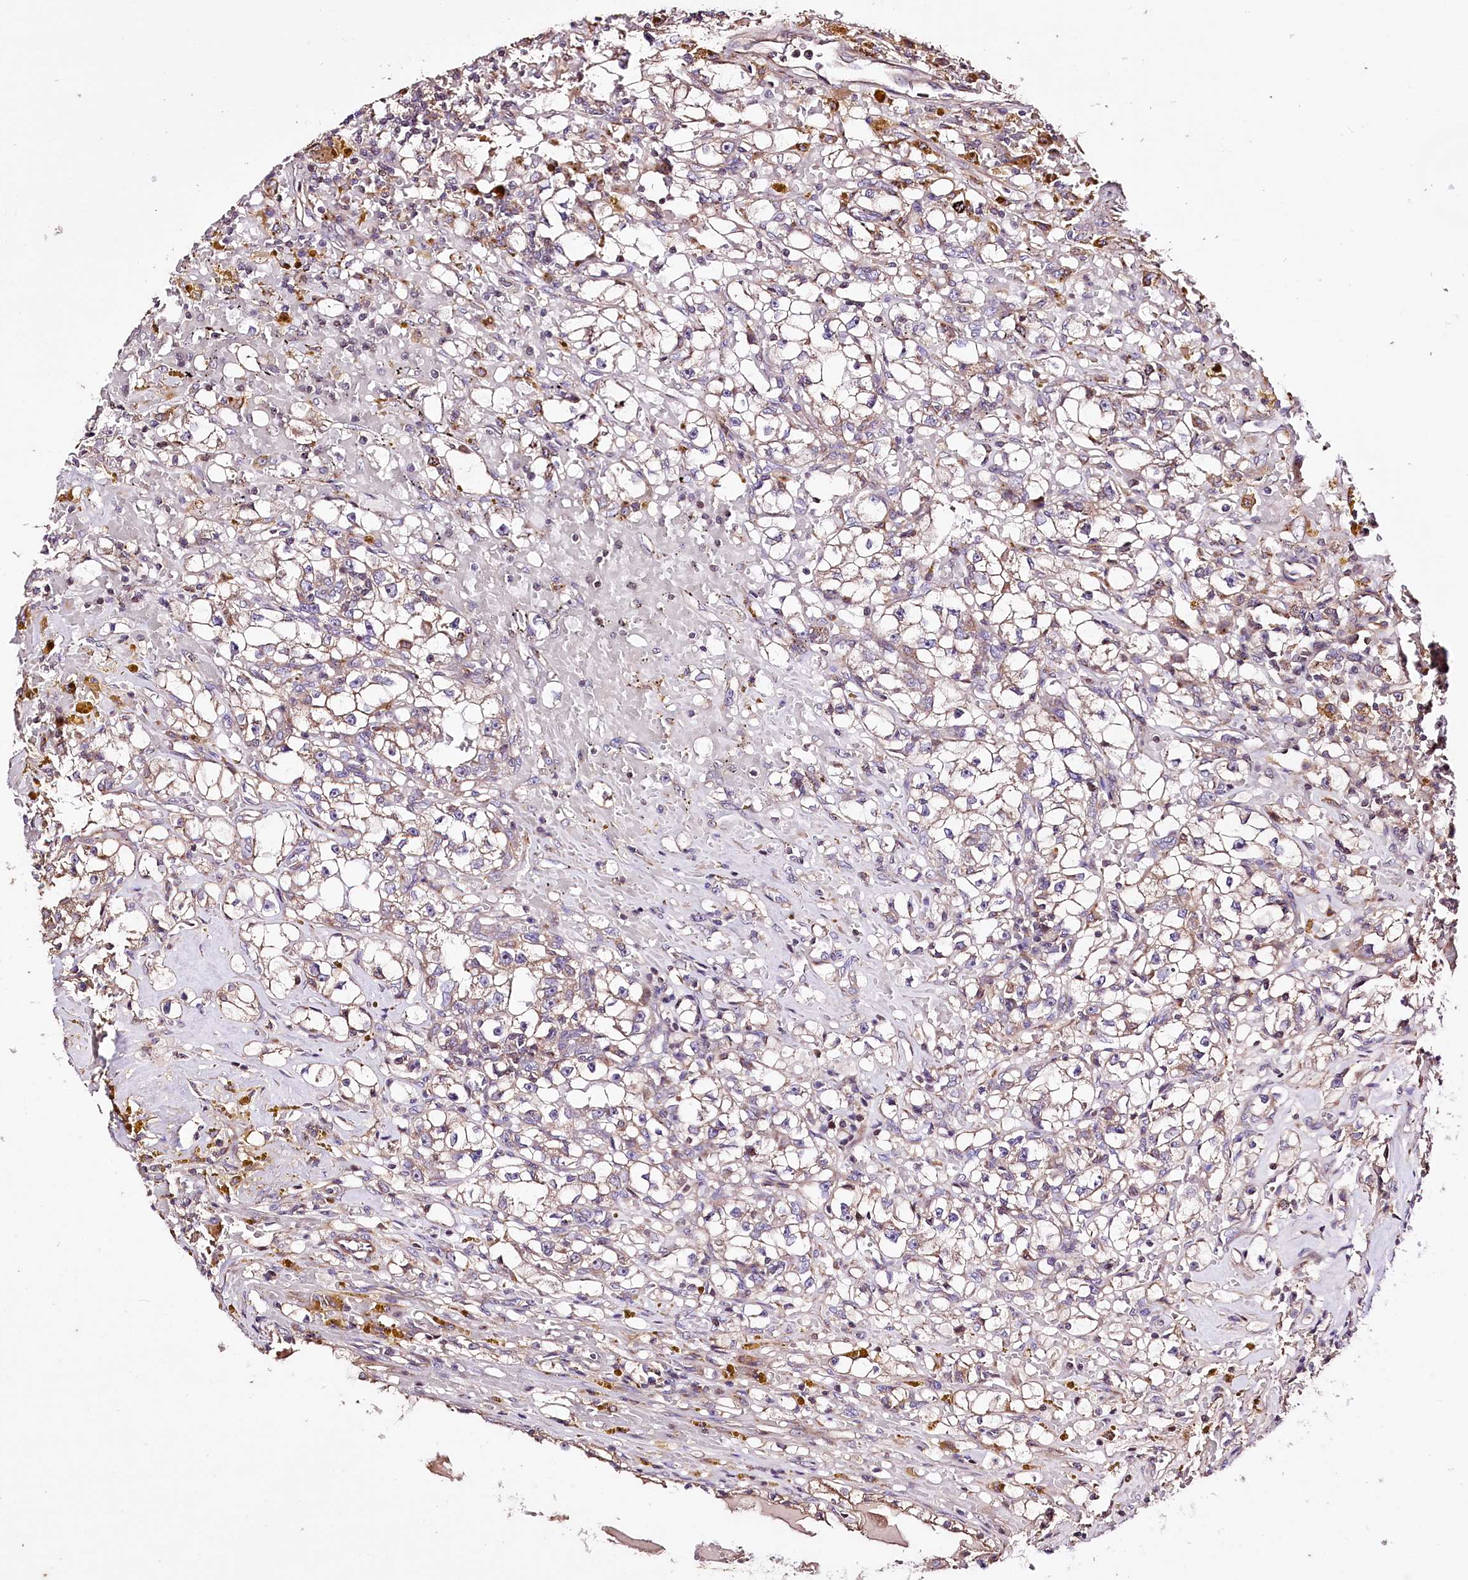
{"staining": {"intensity": "weak", "quantity": ">75%", "location": "cytoplasmic/membranous"}, "tissue": "renal cancer", "cell_type": "Tumor cells", "image_type": "cancer", "snomed": [{"axis": "morphology", "description": "Adenocarcinoma, NOS"}, {"axis": "topography", "description": "Kidney"}], "caption": "Renal cancer stained for a protein shows weak cytoplasmic/membranous positivity in tumor cells.", "gene": "WWC1", "patient": {"sex": "male", "age": 56}}